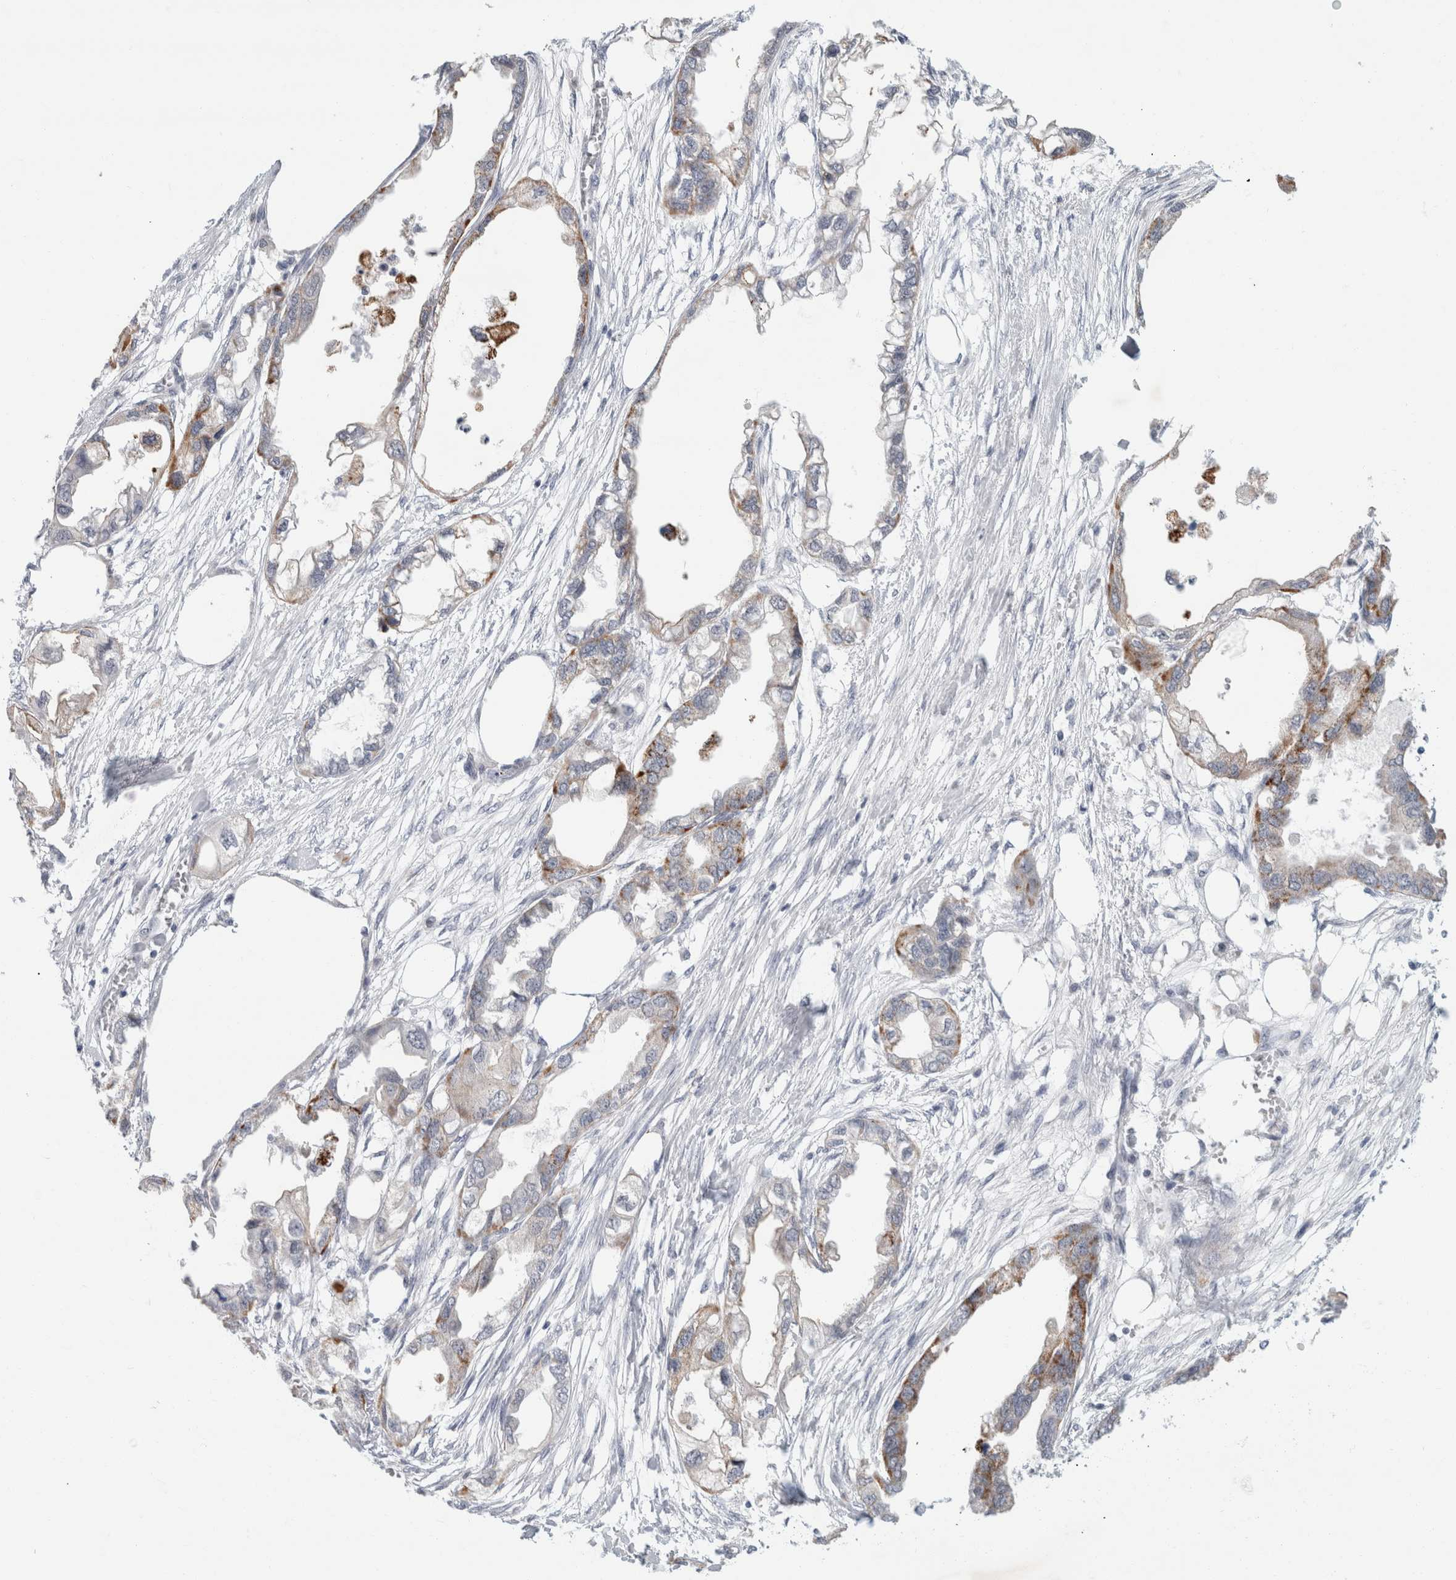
{"staining": {"intensity": "moderate", "quantity": "<25%", "location": "cytoplasmic/membranous"}, "tissue": "endometrial cancer", "cell_type": "Tumor cells", "image_type": "cancer", "snomed": [{"axis": "morphology", "description": "Adenocarcinoma, NOS"}, {"axis": "morphology", "description": "Adenocarcinoma, metastatic, NOS"}, {"axis": "topography", "description": "Adipose tissue"}, {"axis": "topography", "description": "Endometrium"}], "caption": "A micrograph of endometrial adenocarcinoma stained for a protein reveals moderate cytoplasmic/membranous brown staining in tumor cells.", "gene": "NIPA1", "patient": {"sex": "female", "age": 67}}